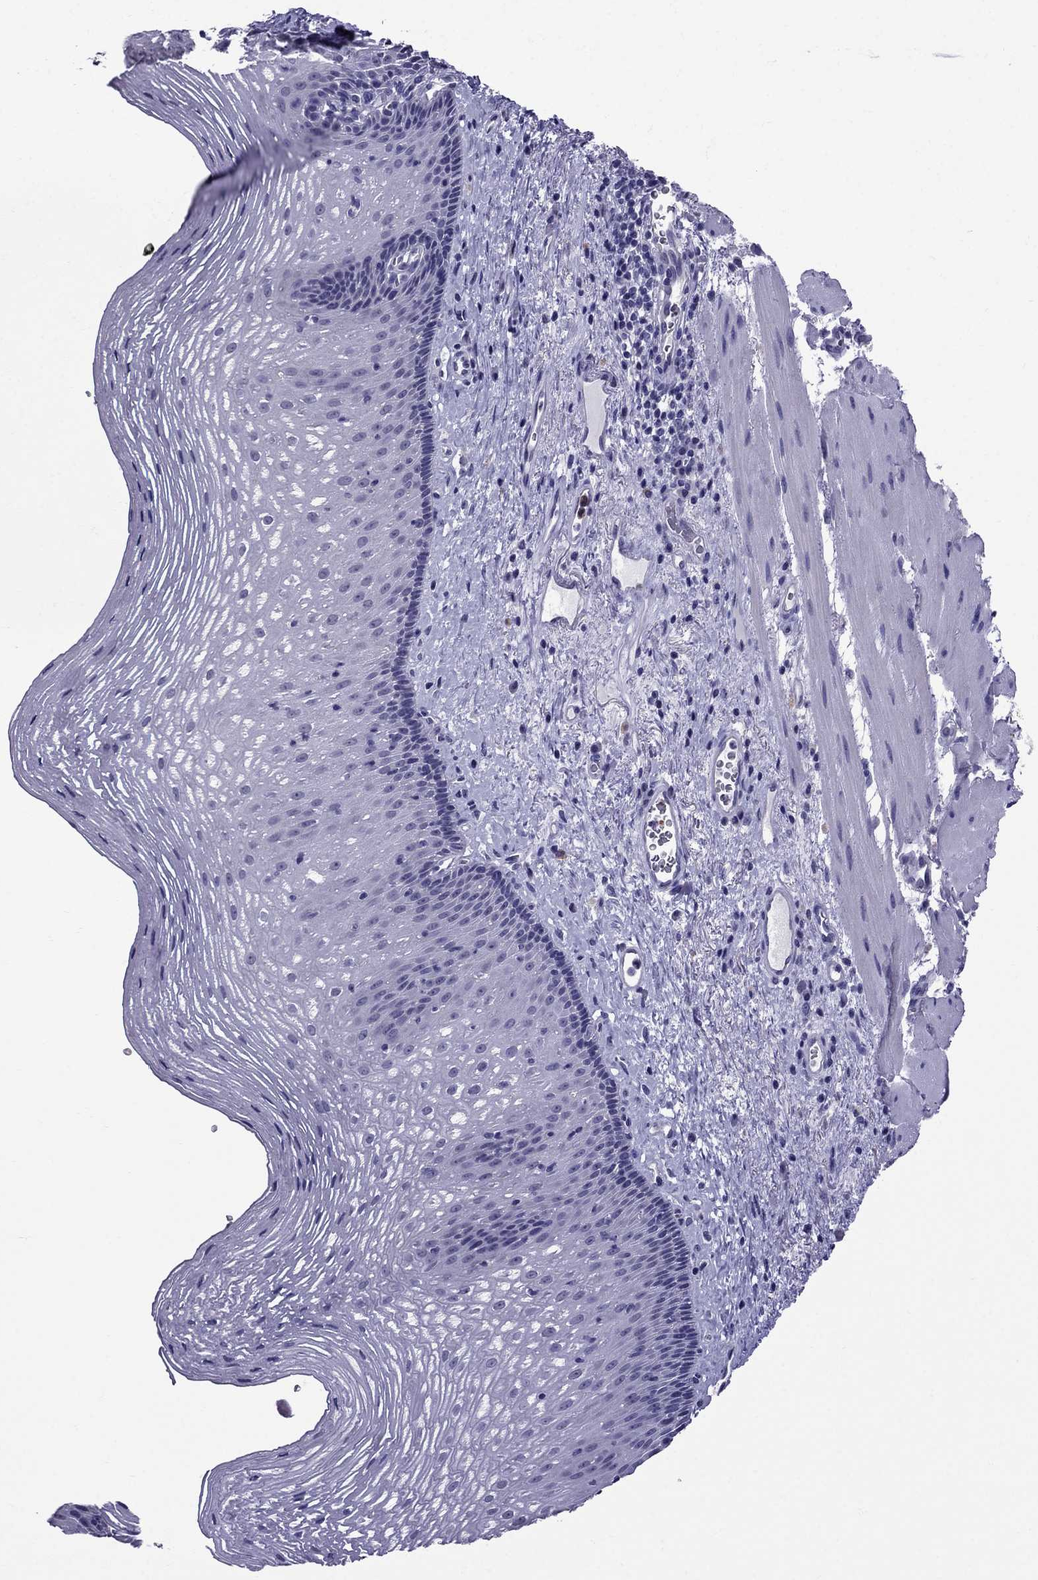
{"staining": {"intensity": "negative", "quantity": "none", "location": "none"}, "tissue": "esophagus", "cell_type": "Squamous epithelial cells", "image_type": "normal", "snomed": [{"axis": "morphology", "description": "Normal tissue, NOS"}, {"axis": "topography", "description": "Esophagus"}], "caption": "A high-resolution micrograph shows IHC staining of unremarkable esophagus, which displays no significant expression in squamous epithelial cells.", "gene": "OLFM4", "patient": {"sex": "male", "age": 76}}